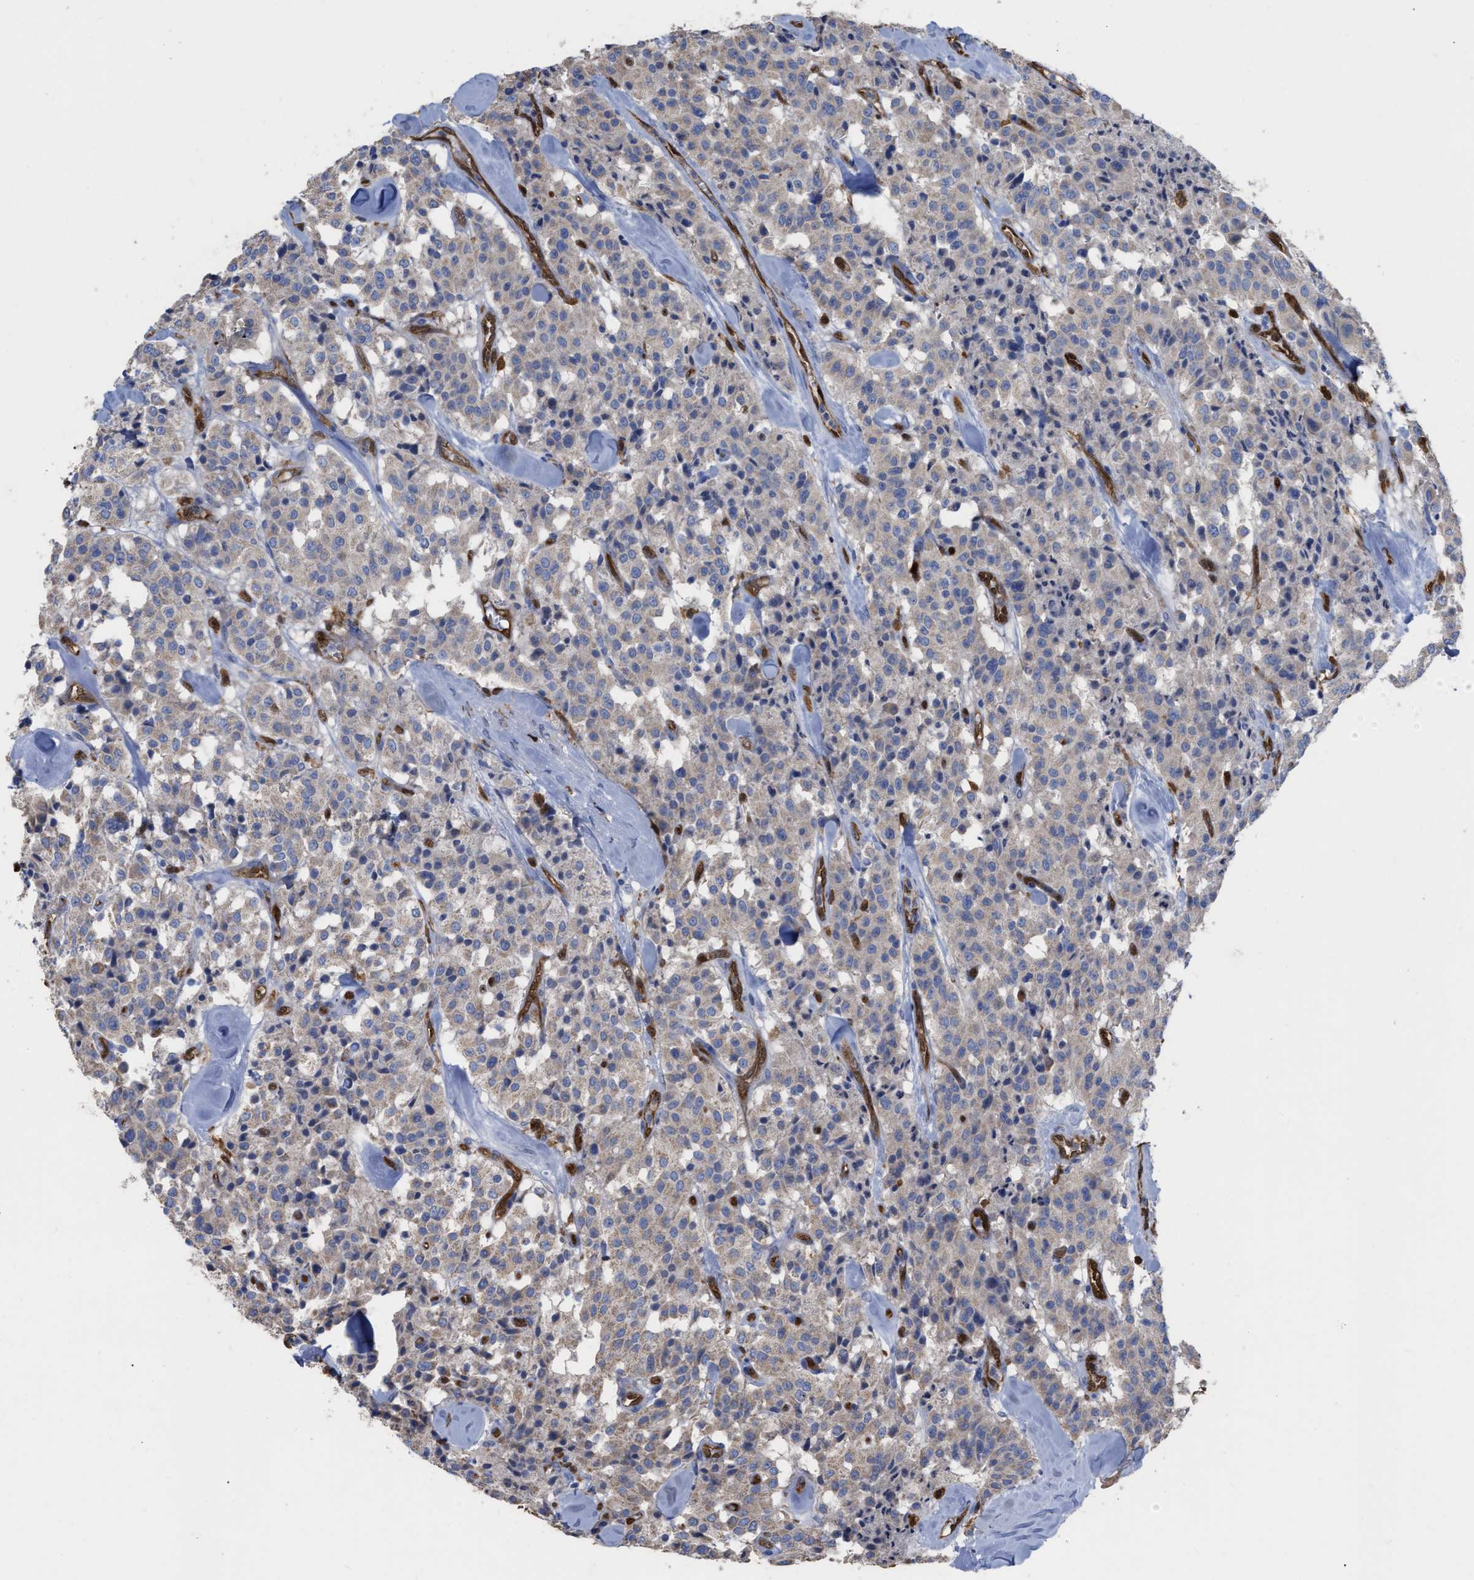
{"staining": {"intensity": "negative", "quantity": "none", "location": "none"}, "tissue": "carcinoid", "cell_type": "Tumor cells", "image_type": "cancer", "snomed": [{"axis": "morphology", "description": "Carcinoid, malignant, NOS"}, {"axis": "topography", "description": "Lung"}], "caption": "Immunohistochemical staining of carcinoid reveals no significant staining in tumor cells. (Immunohistochemistry (ihc), brightfield microscopy, high magnification).", "gene": "GIMAP4", "patient": {"sex": "male", "age": 30}}